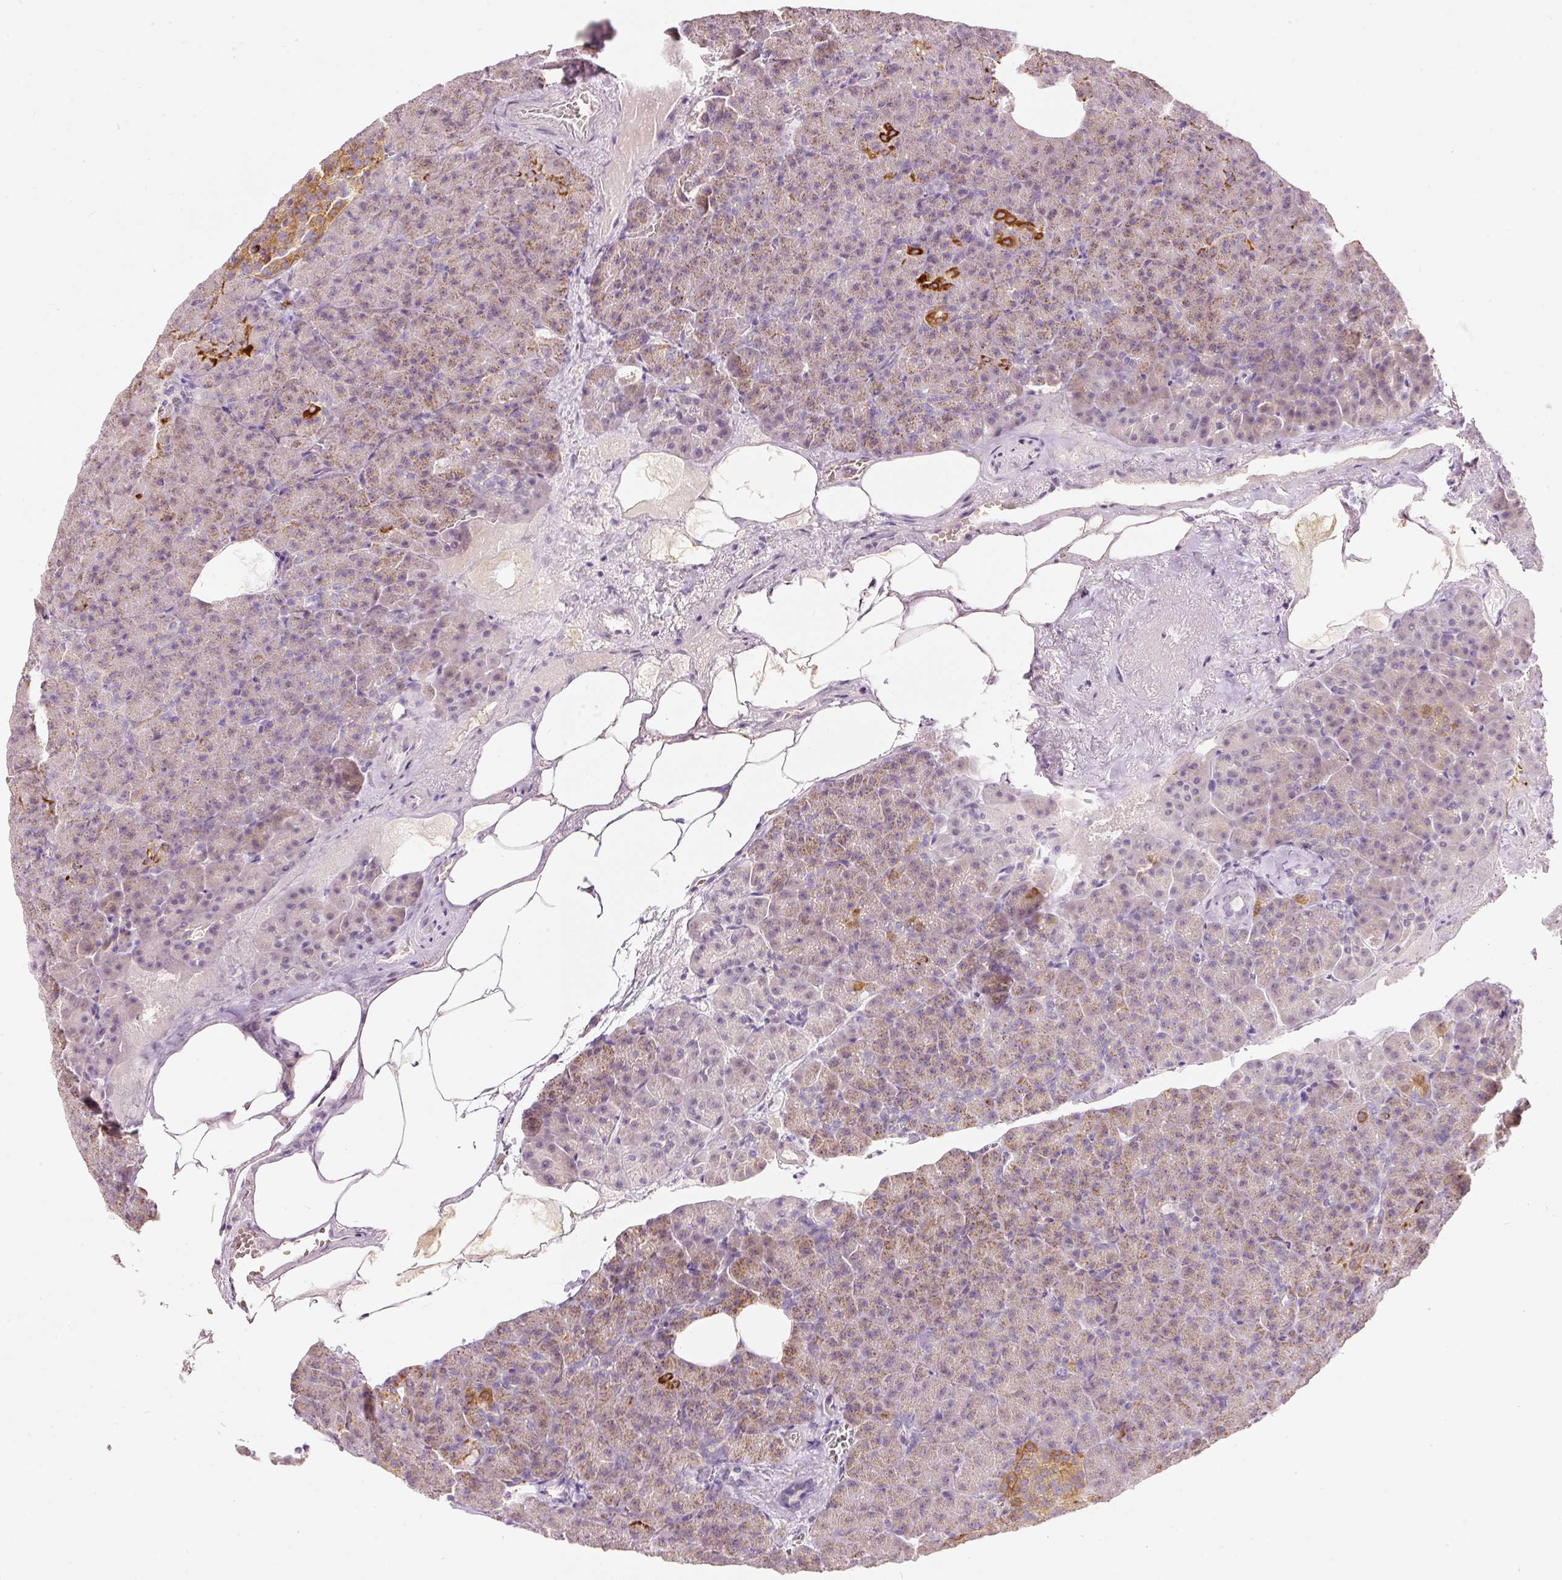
{"staining": {"intensity": "moderate", "quantity": "25%-75%", "location": "cytoplasmic/membranous"}, "tissue": "pancreas", "cell_type": "Exocrine glandular cells", "image_type": "normal", "snomed": [{"axis": "morphology", "description": "Normal tissue, NOS"}, {"axis": "topography", "description": "Pancreas"}], "caption": "This photomicrograph displays immunohistochemistry staining of benign pancreas, with medium moderate cytoplasmic/membranous expression in approximately 25%-75% of exocrine glandular cells.", "gene": "MTHFD2", "patient": {"sex": "female", "age": 74}}